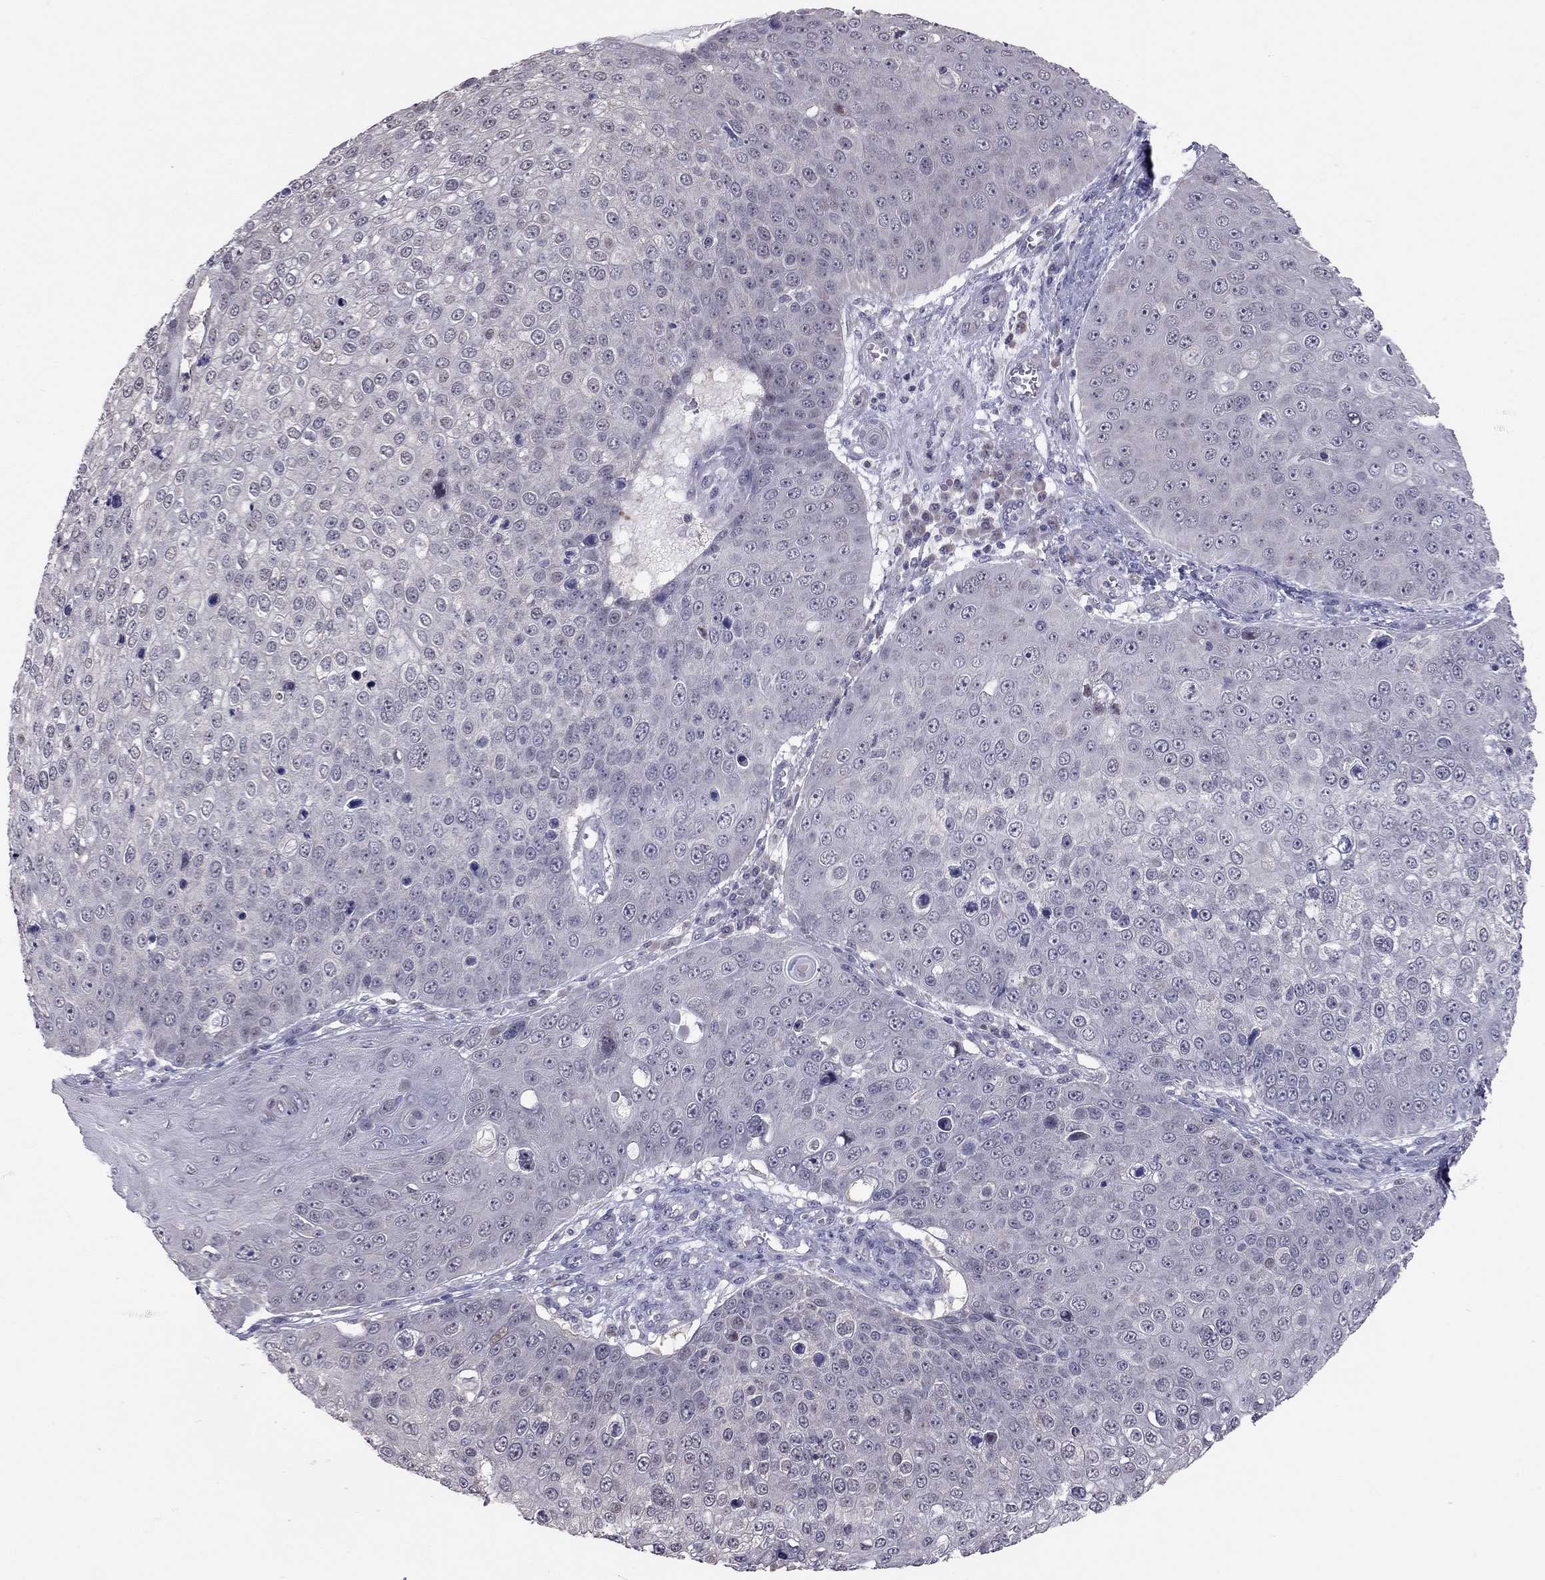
{"staining": {"intensity": "negative", "quantity": "none", "location": "none"}, "tissue": "skin cancer", "cell_type": "Tumor cells", "image_type": "cancer", "snomed": [{"axis": "morphology", "description": "Squamous cell carcinoma, NOS"}, {"axis": "topography", "description": "Skin"}], "caption": "A histopathology image of squamous cell carcinoma (skin) stained for a protein shows no brown staining in tumor cells.", "gene": "HSF2BP", "patient": {"sex": "male", "age": 71}}